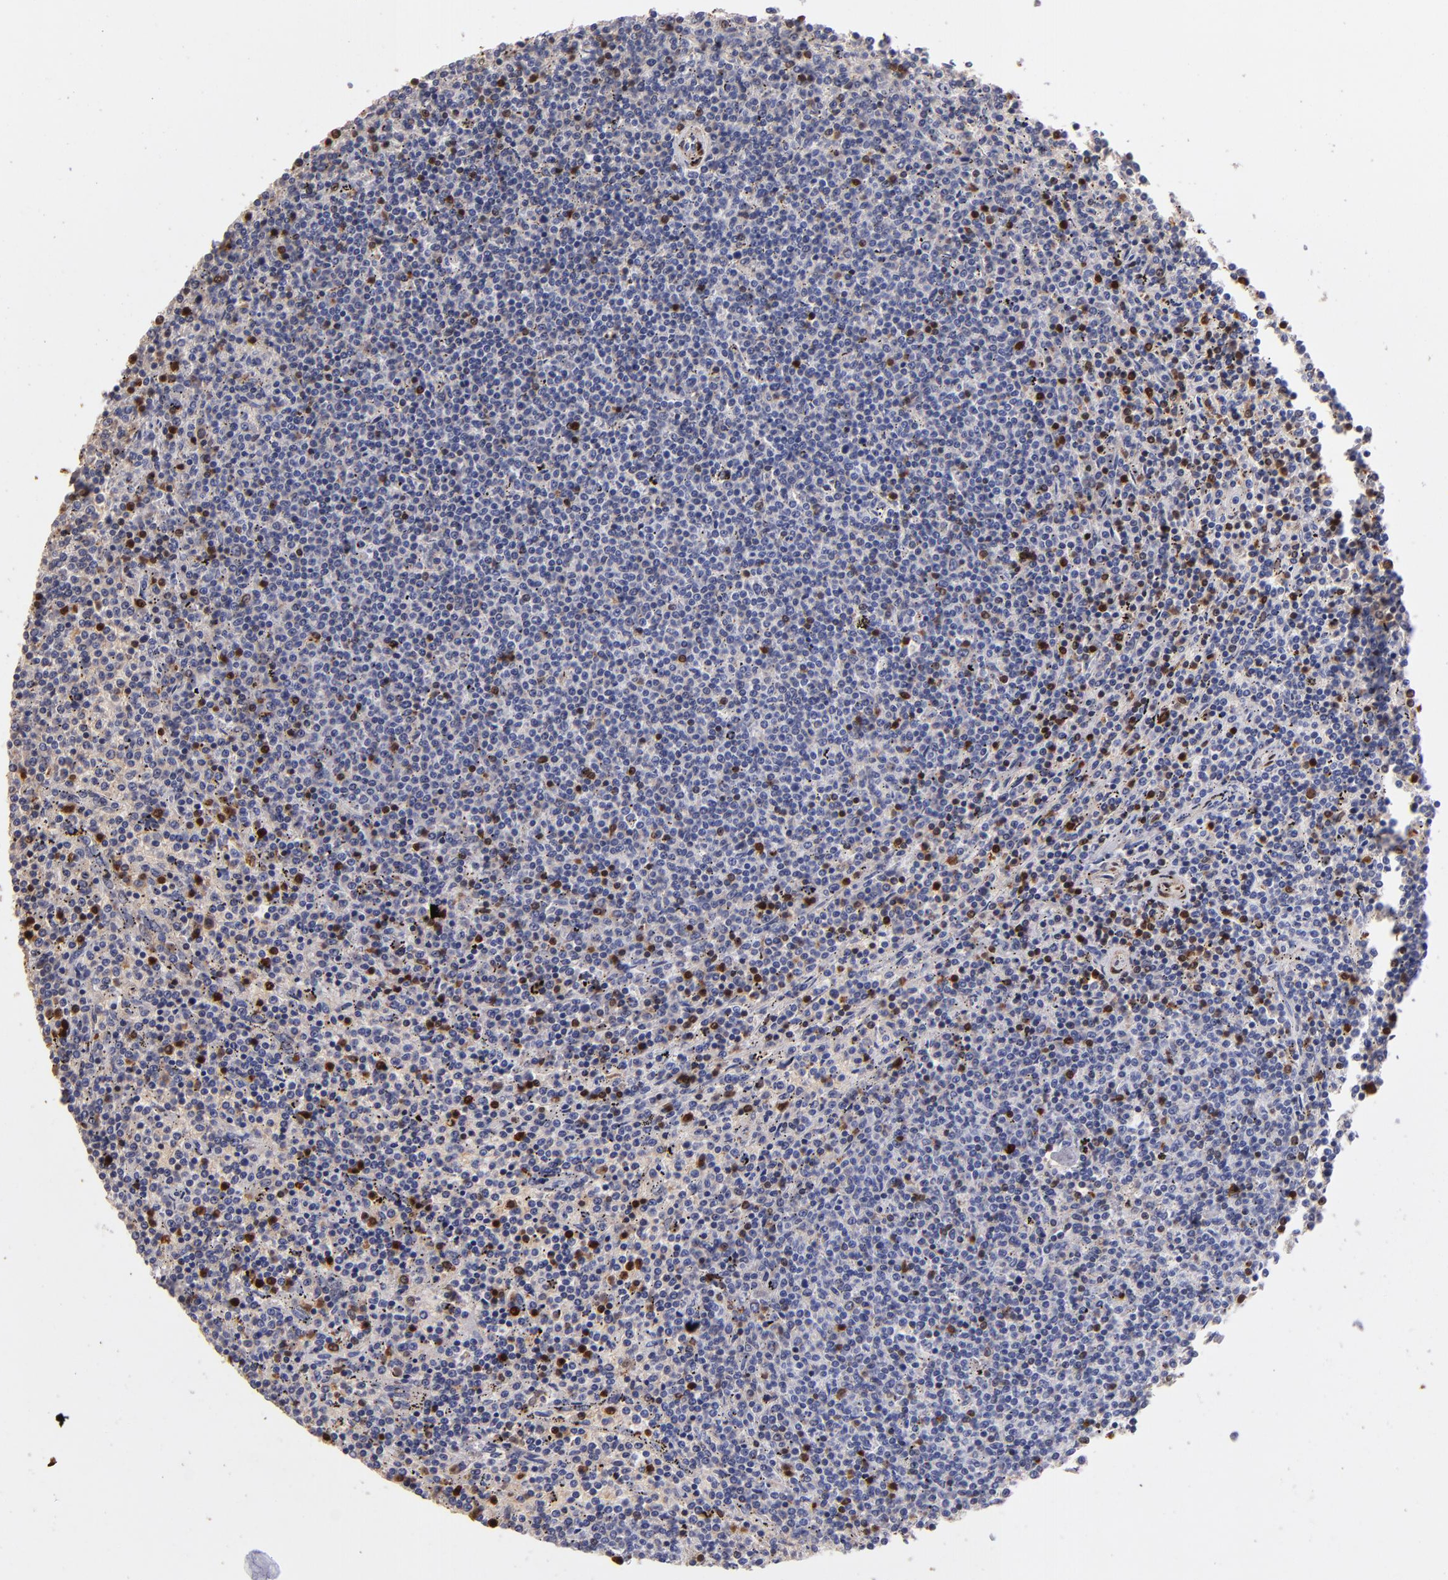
{"staining": {"intensity": "negative", "quantity": "none", "location": "none"}, "tissue": "lymphoma", "cell_type": "Tumor cells", "image_type": "cancer", "snomed": [{"axis": "morphology", "description": "Malignant lymphoma, non-Hodgkin's type, Low grade"}, {"axis": "topography", "description": "Spleen"}], "caption": "Tumor cells are negative for brown protein staining in lymphoma.", "gene": "S100A4", "patient": {"sex": "female", "age": 50}}